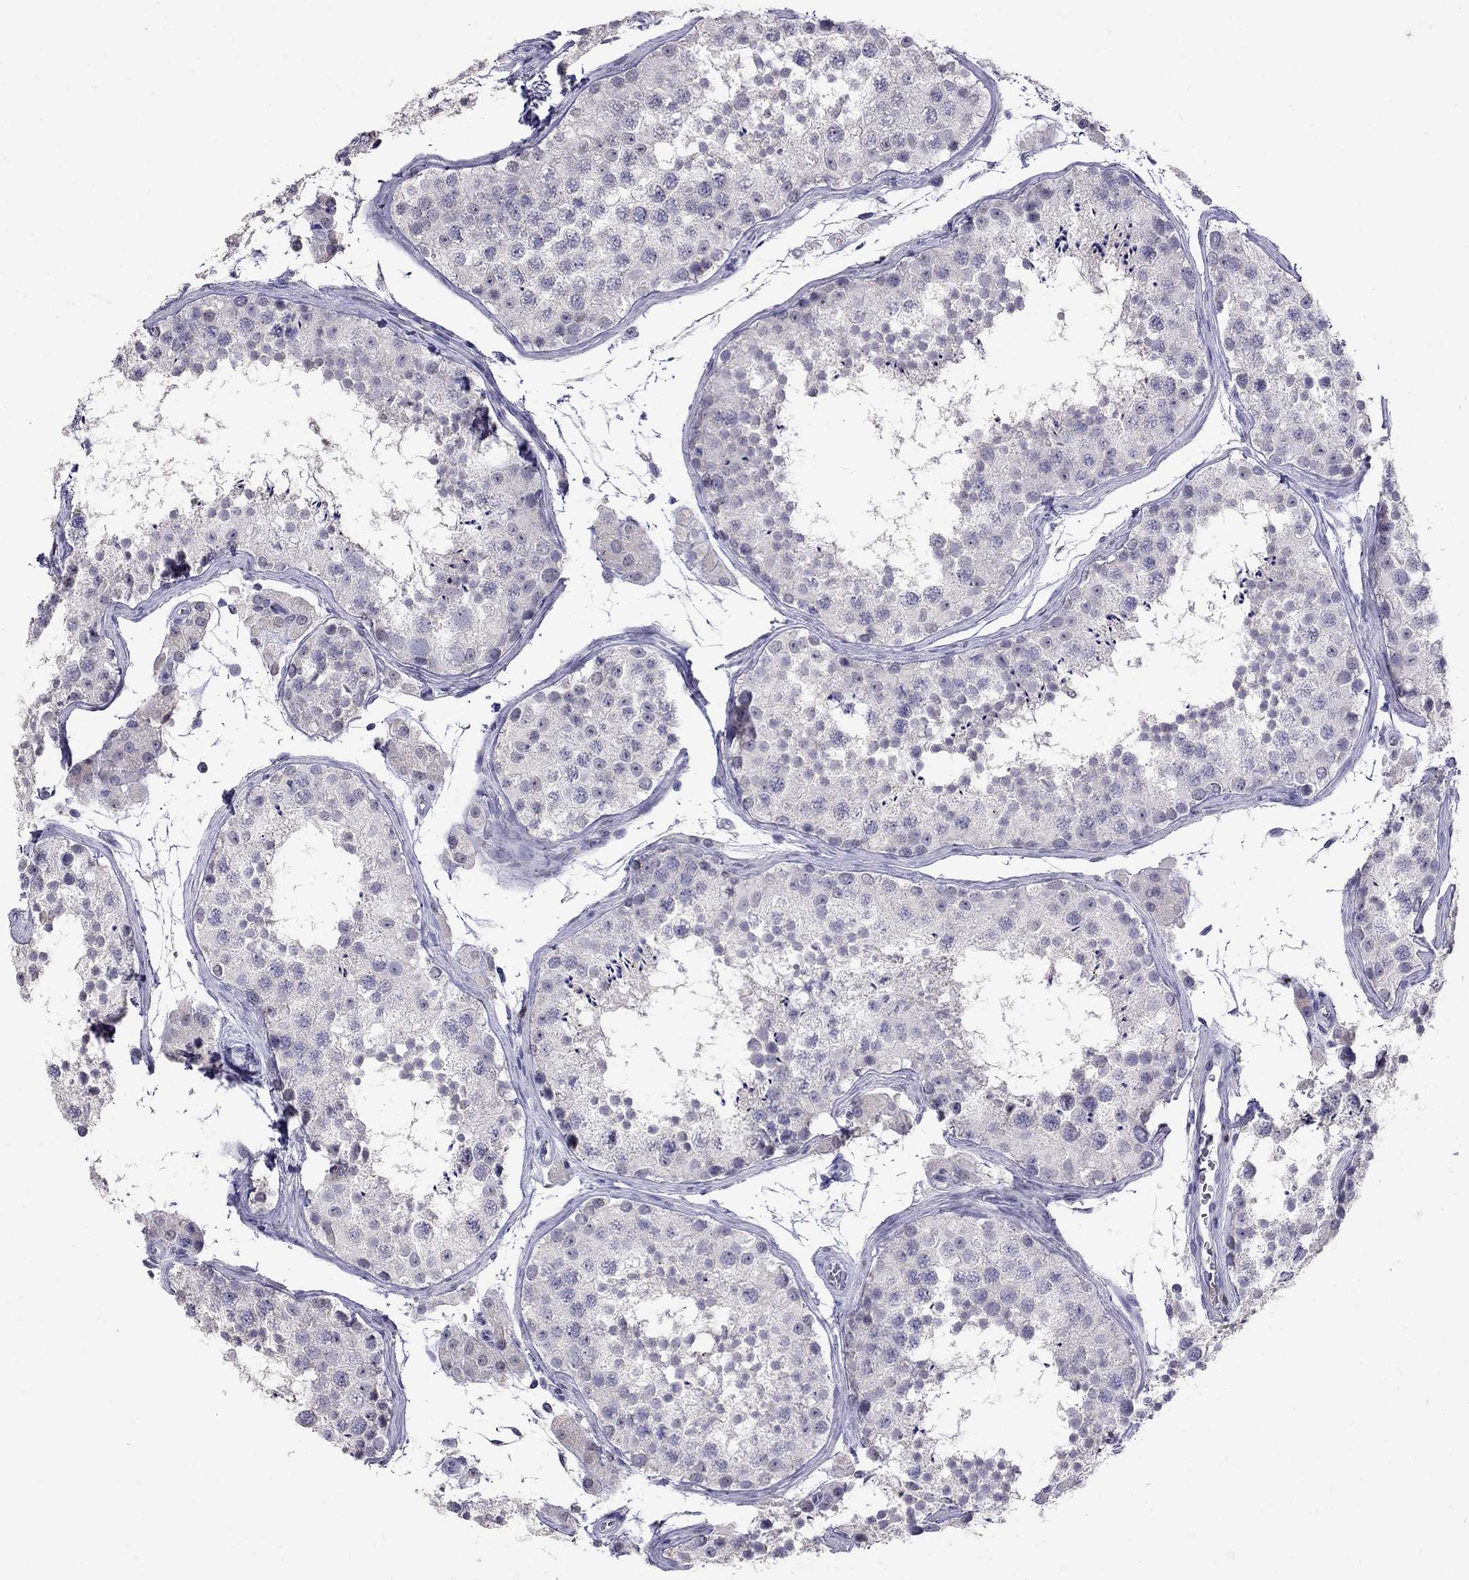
{"staining": {"intensity": "negative", "quantity": "none", "location": "none"}, "tissue": "testis", "cell_type": "Cells in seminiferous ducts", "image_type": "normal", "snomed": [{"axis": "morphology", "description": "Normal tissue, NOS"}, {"axis": "topography", "description": "Testis"}], "caption": "Immunohistochemical staining of benign testis exhibits no significant expression in cells in seminiferous ducts. The staining was performed using DAB (3,3'-diaminobenzidine) to visualize the protein expression in brown, while the nuclei were stained in blue with hematoxylin (Magnification: 20x).", "gene": "CD8B", "patient": {"sex": "male", "age": 41}}